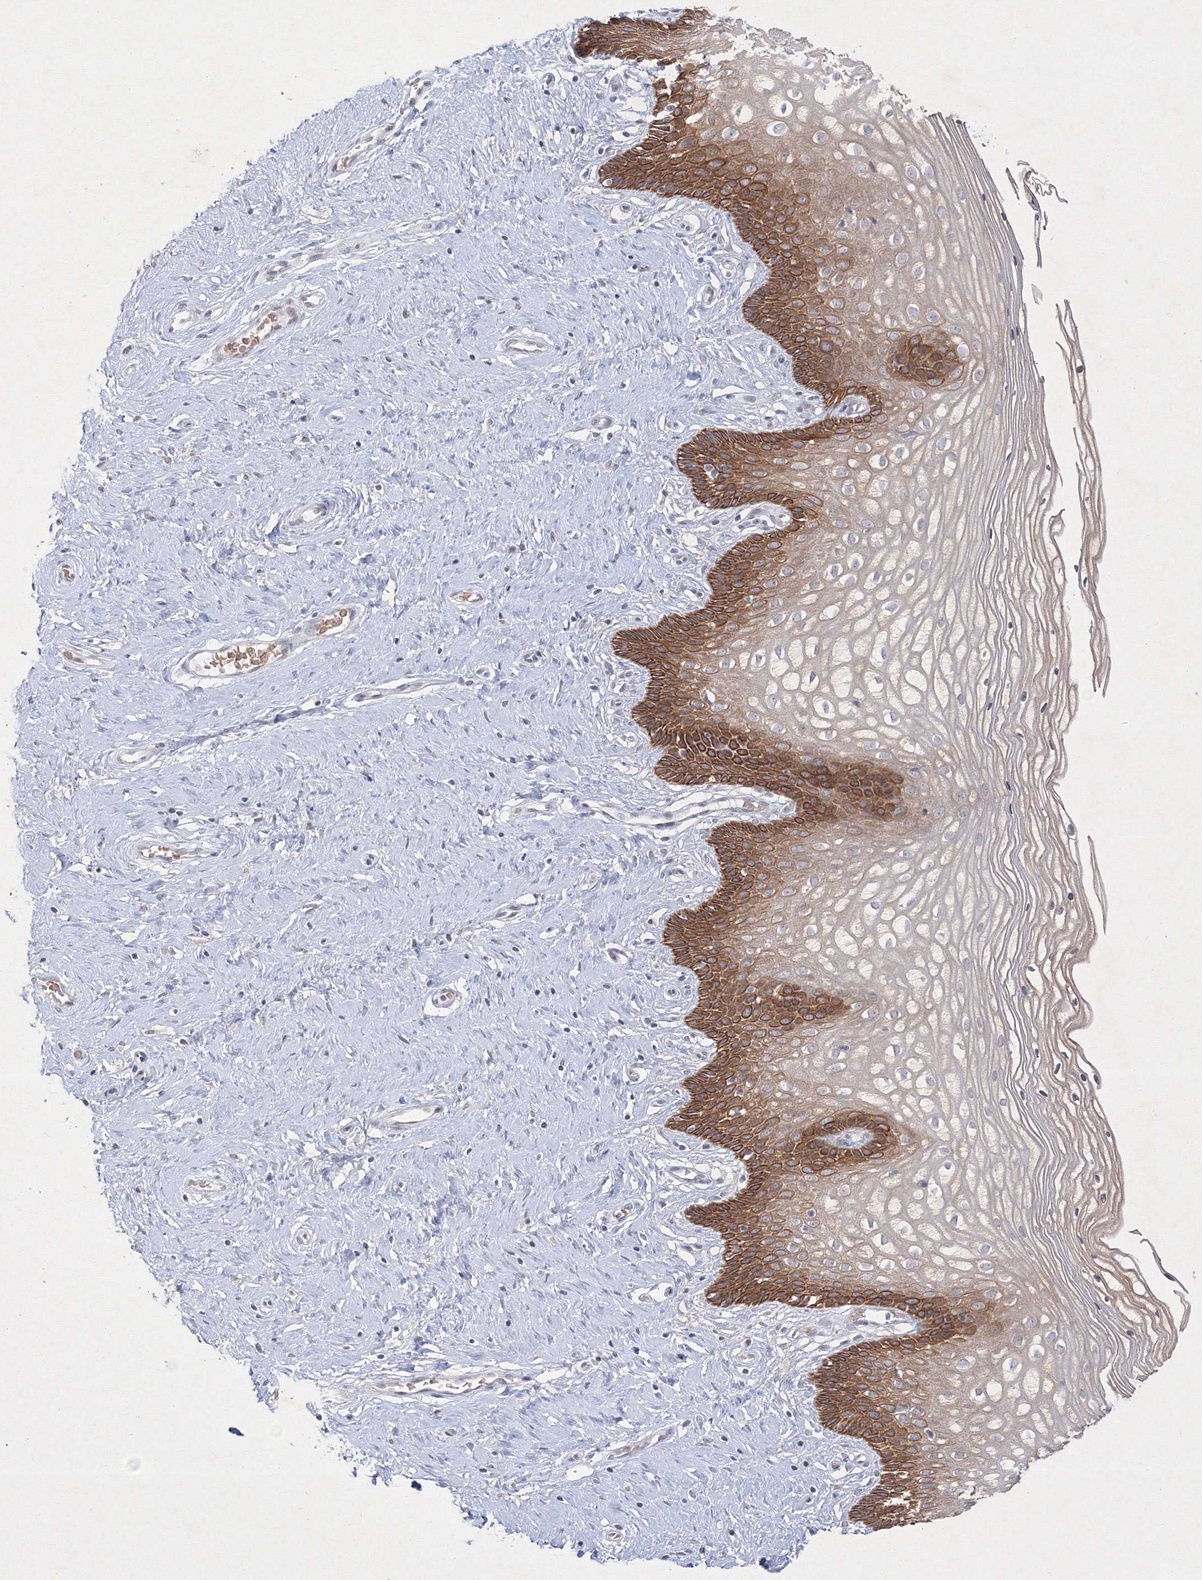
{"staining": {"intensity": "weak", "quantity": "25%-75%", "location": "cytoplasmic/membranous,nuclear"}, "tissue": "cervix", "cell_type": "Glandular cells", "image_type": "normal", "snomed": [{"axis": "morphology", "description": "Normal tissue, NOS"}, {"axis": "topography", "description": "Cervix"}], "caption": "This micrograph shows immunohistochemistry (IHC) staining of normal cervix, with low weak cytoplasmic/membranous,nuclear staining in approximately 25%-75% of glandular cells.", "gene": "NXPE3", "patient": {"sex": "female", "age": 33}}